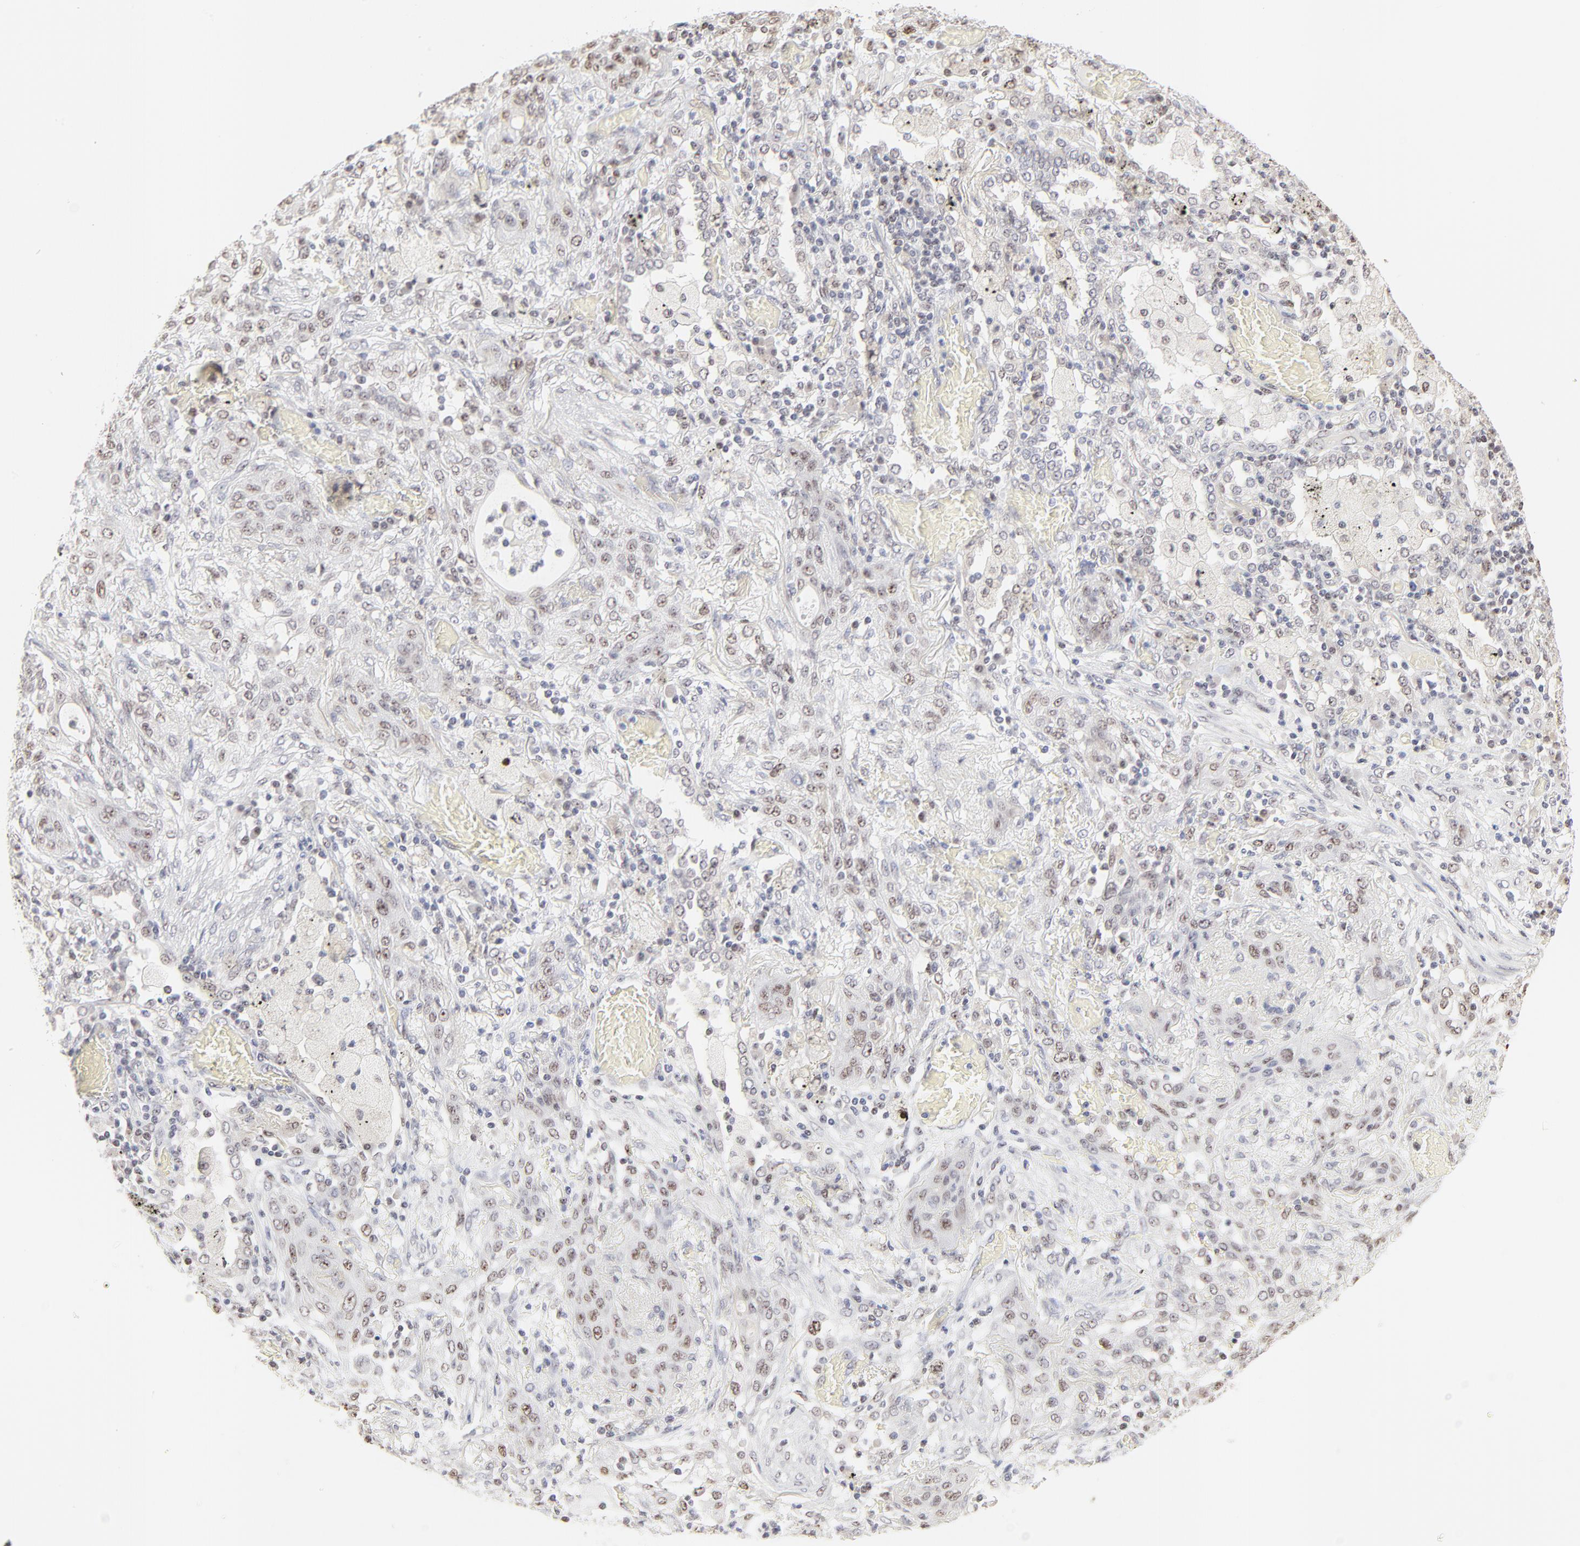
{"staining": {"intensity": "weak", "quantity": "25%-75%", "location": "nuclear"}, "tissue": "lung cancer", "cell_type": "Tumor cells", "image_type": "cancer", "snomed": [{"axis": "morphology", "description": "Squamous cell carcinoma, NOS"}, {"axis": "topography", "description": "Lung"}], "caption": "A brown stain shows weak nuclear expression of a protein in lung squamous cell carcinoma tumor cells.", "gene": "NFIL3", "patient": {"sex": "female", "age": 47}}